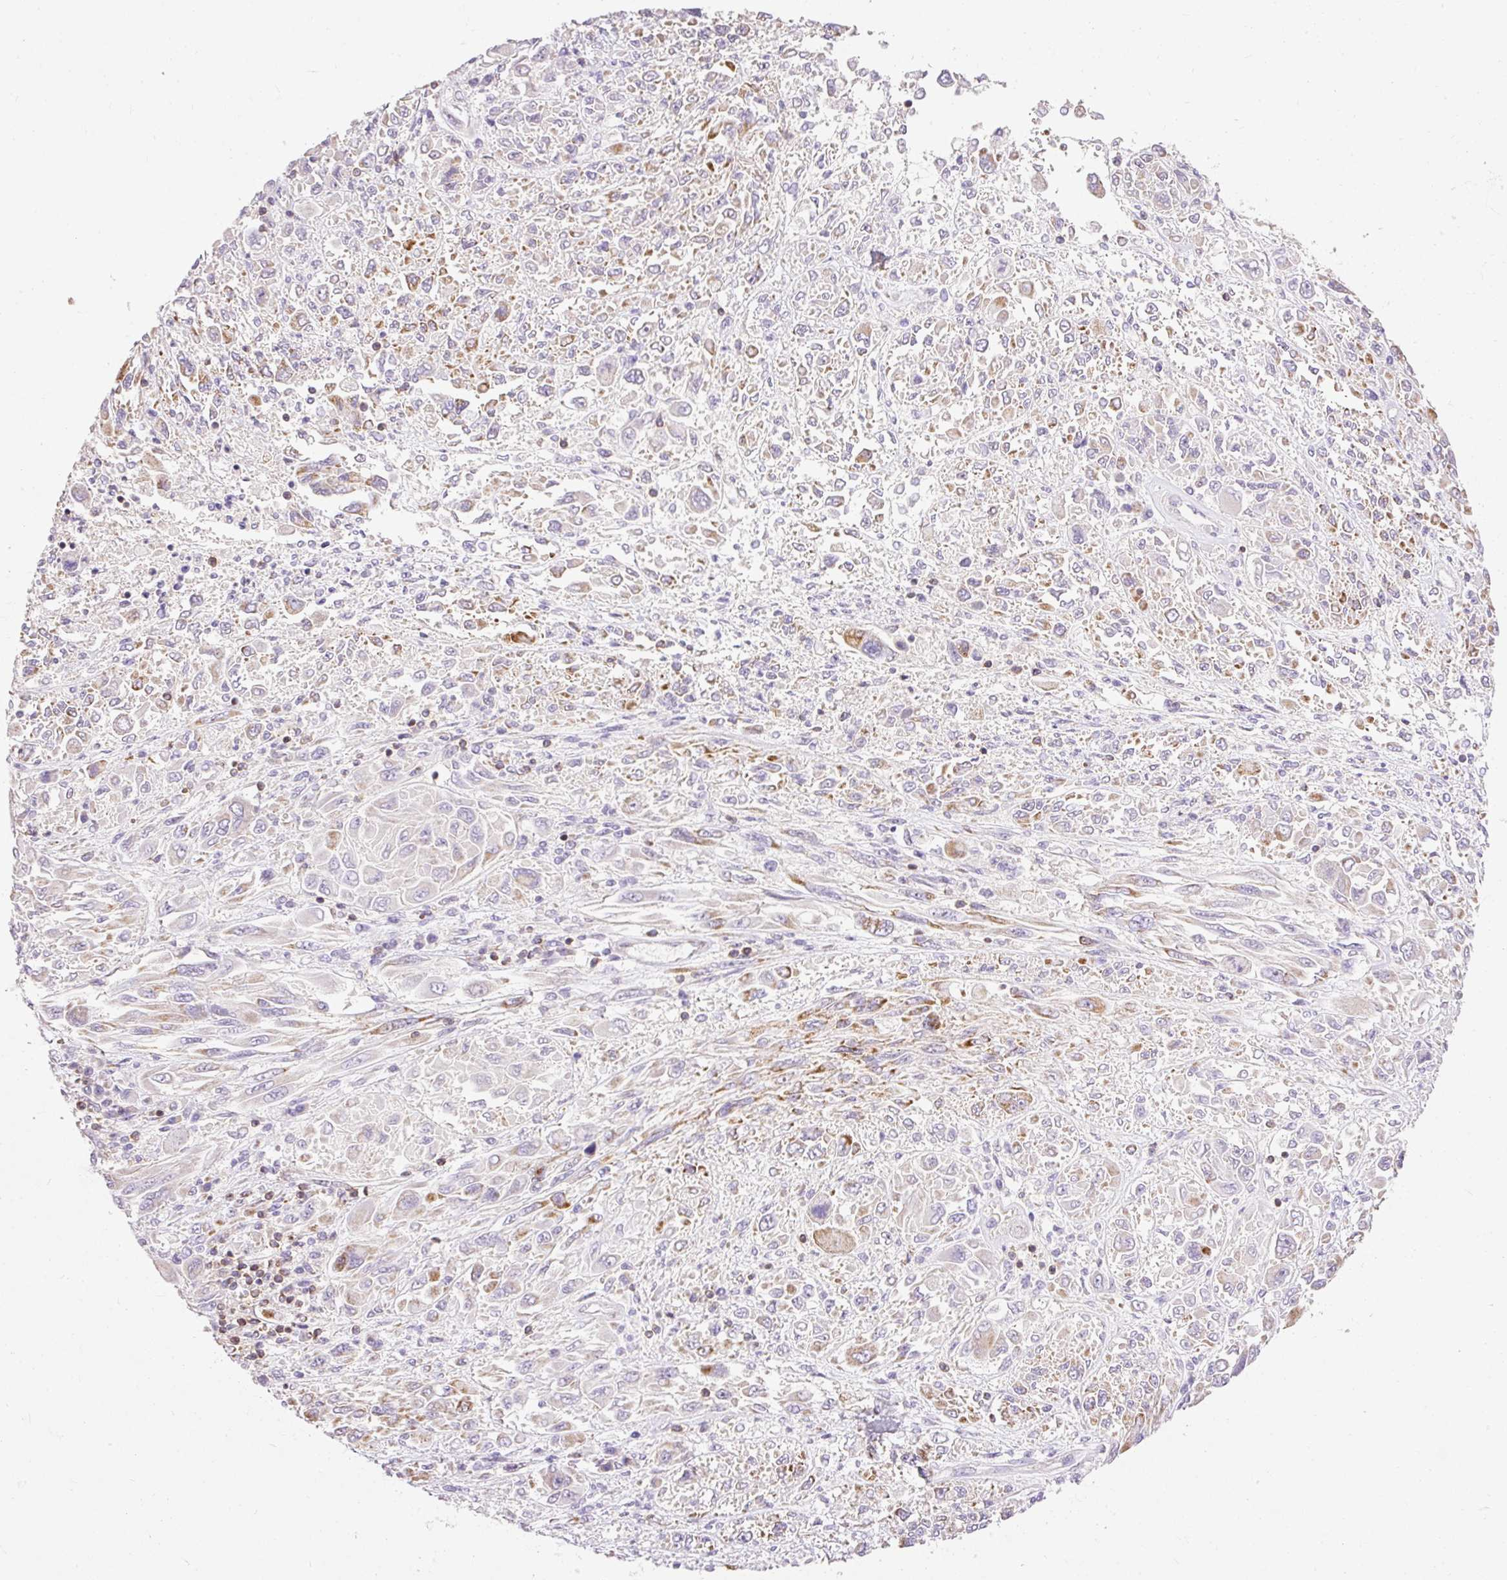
{"staining": {"intensity": "weak", "quantity": "25%-75%", "location": "cytoplasmic/membranous"}, "tissue": "melanoma", "cell_type": "Tumor cells", "image_type": "cancer", "snomed": [{"axis": "morphology", "description": "Malignant melanoma, NOS"}, {"axis": "topography", "description": "Skin"}], "caption": "A brown stain shows weak cytoplasmic/membranous positivity of a protein in human melanoma tumor cells.", "gene": "IMMT", "patient": {"sex": "female", "age": 91}}